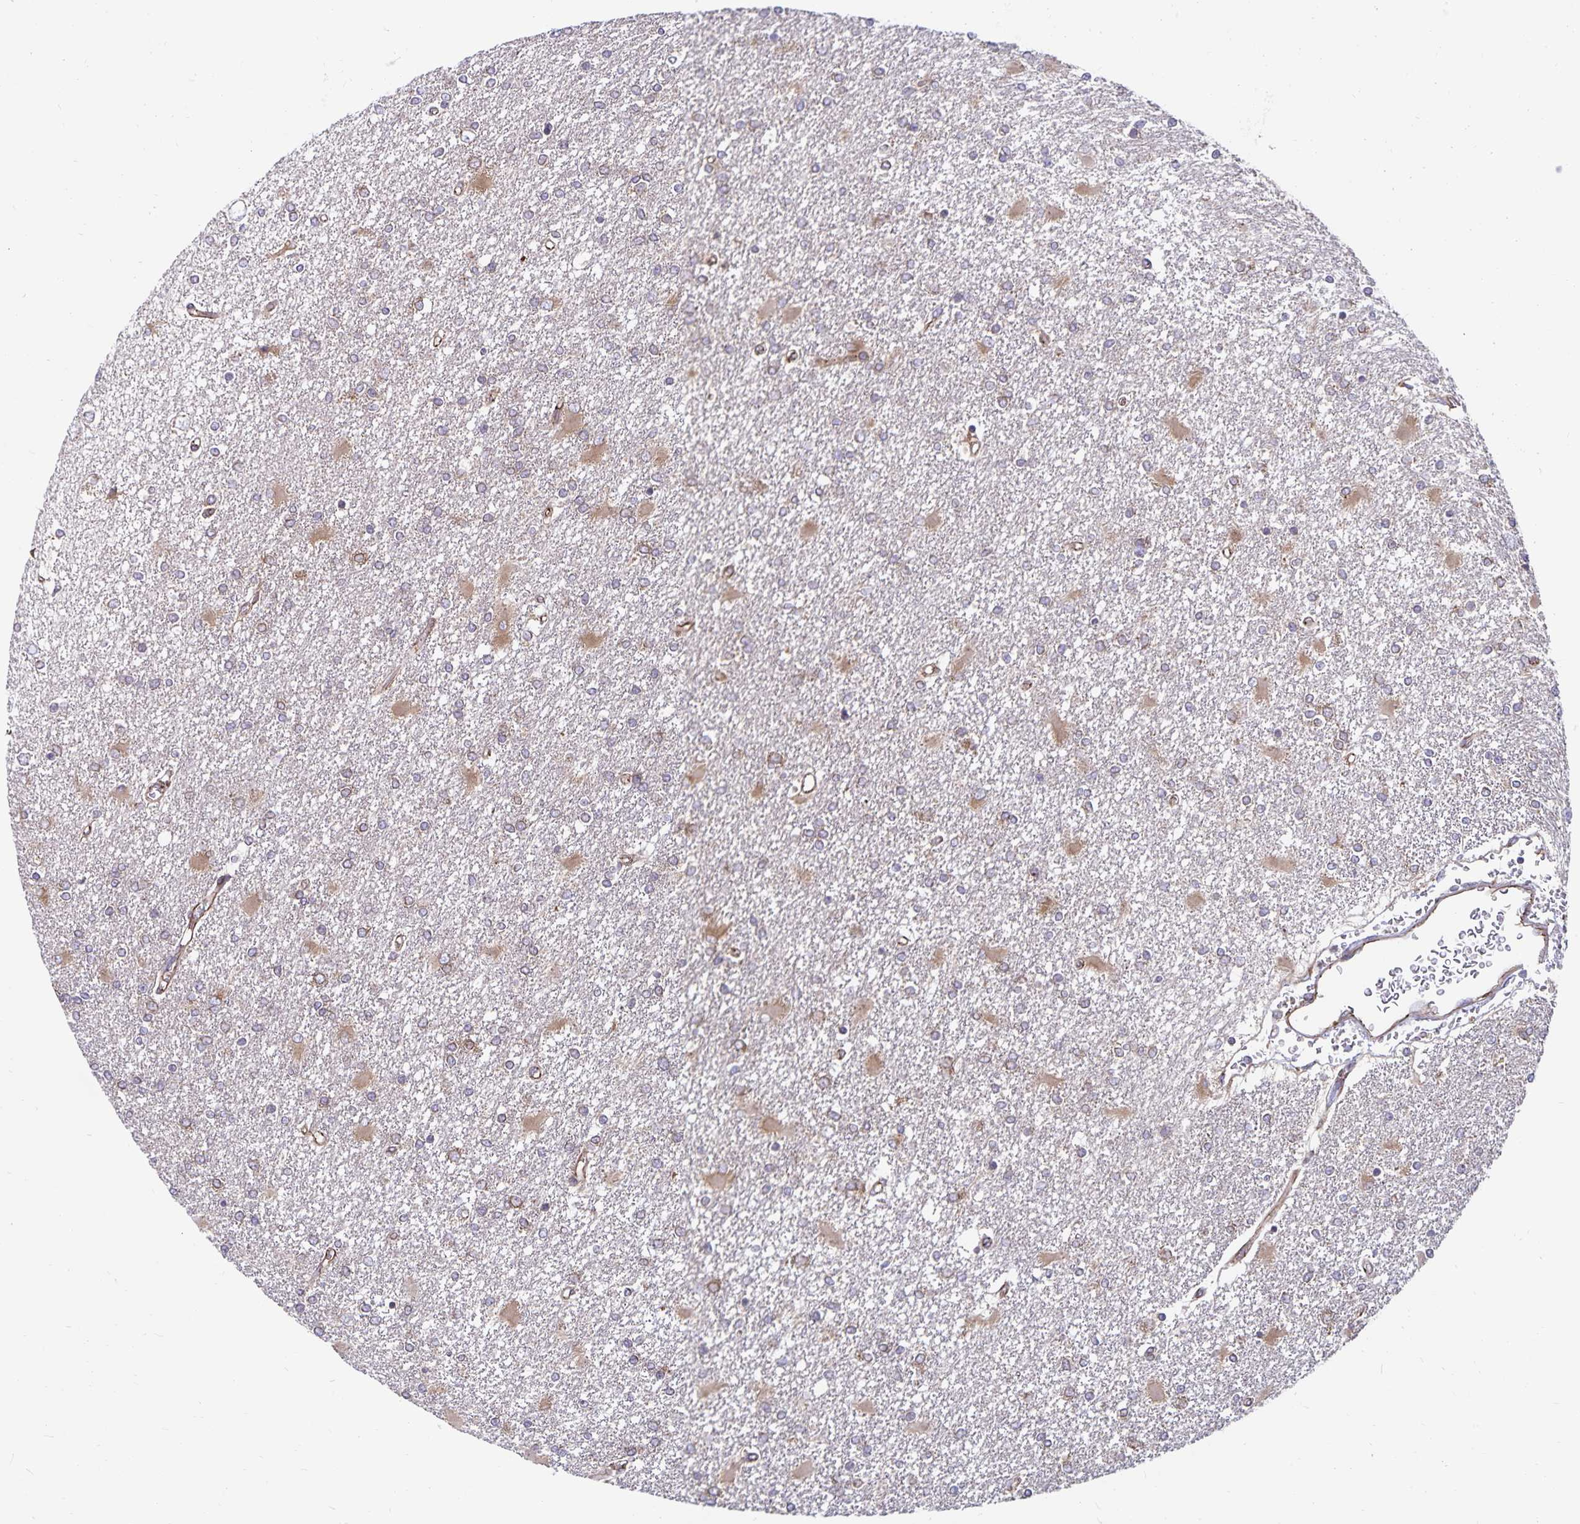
{"staining": {"intensity": "moderate", "quantity": "<25%", "location": "cytoplasmic/membranous"}, "tissue": "glioma", "cell_type": "Tumor cells", "image_type": "cancer", "snomed": [{"axis": "morphology", "description": "Glioma, malignant, High grade"}, {"axis": "topography", "description": "Cerebral cortex"}], "caption": "Tumor cells reveal low levels of moderate cytoplasmic/membranous staining in about <25% of cells in human glioma. The protein of interest is shown in brown color, while the nuclei are stained blue.", "gene": "SEC62", "patient": {"sex": "male", "age": 79}}